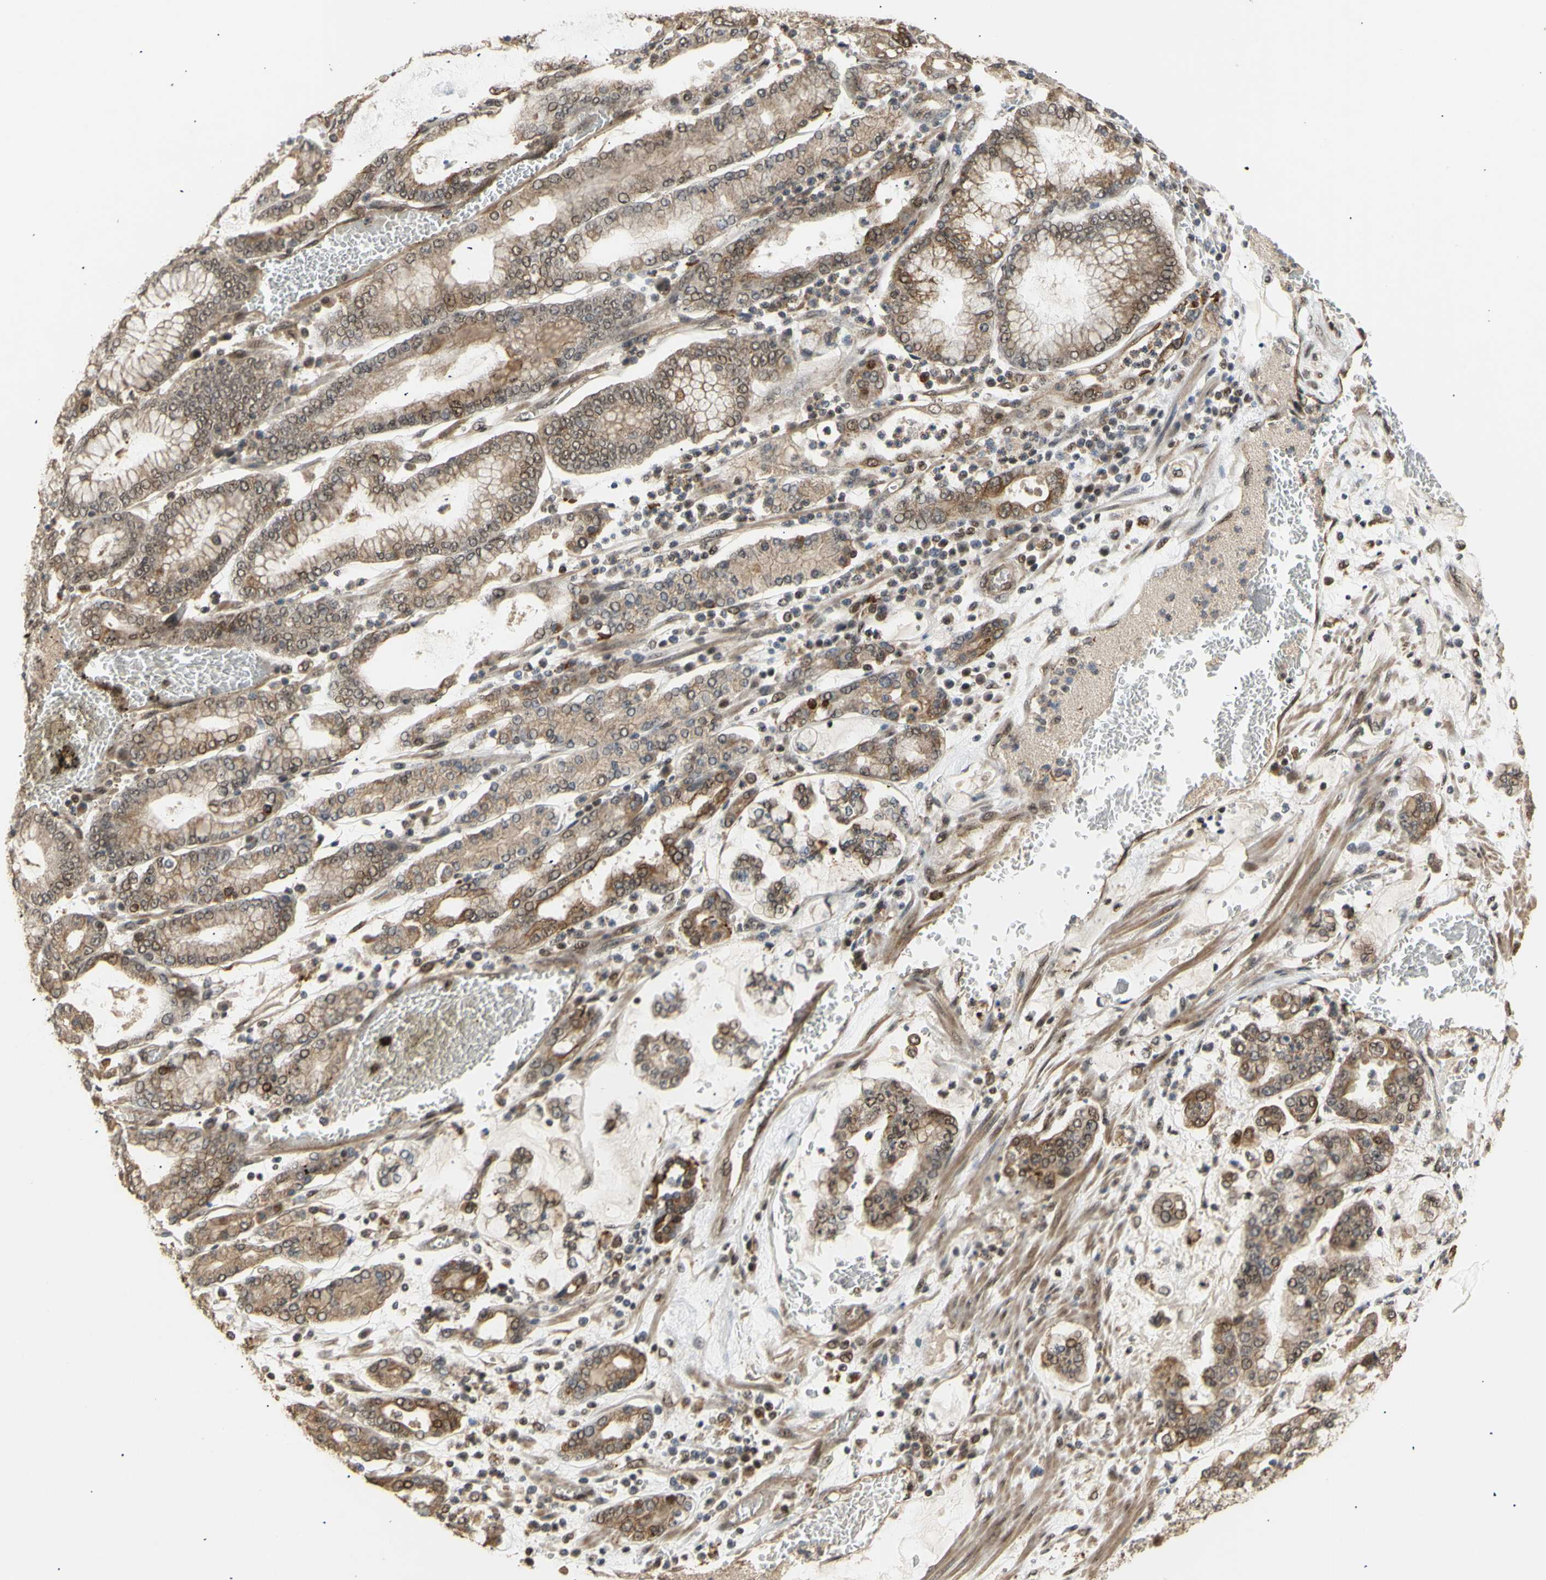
{"staining": {"intensity": "moderate", "quantity": ">75%", "location": "cytoplasmic/membranous"}, "tissue": "stomach cancer", "cell_type": "Tumor cells", "image_type": "cancer", "snomed": [{"axis": "morphology", "description": "Normal tissue, NOS"}, {"axis": "morphology", "description": "Adenocarcinoma, NOS"}, {"axis": "topography", "description": "Stomach, upper"}, {"axis": "topography", "description": "Stomach"}], "caption": "There is medium levels of moderate cytoplasmic/membranous positivity in tumor cells of stomach cancer (adenocarcinoma), as demonstrated by immunohistochemical staining (brown color).", "gene": "GTF2E2", "patient": {"sex": "male", "age": 76}}